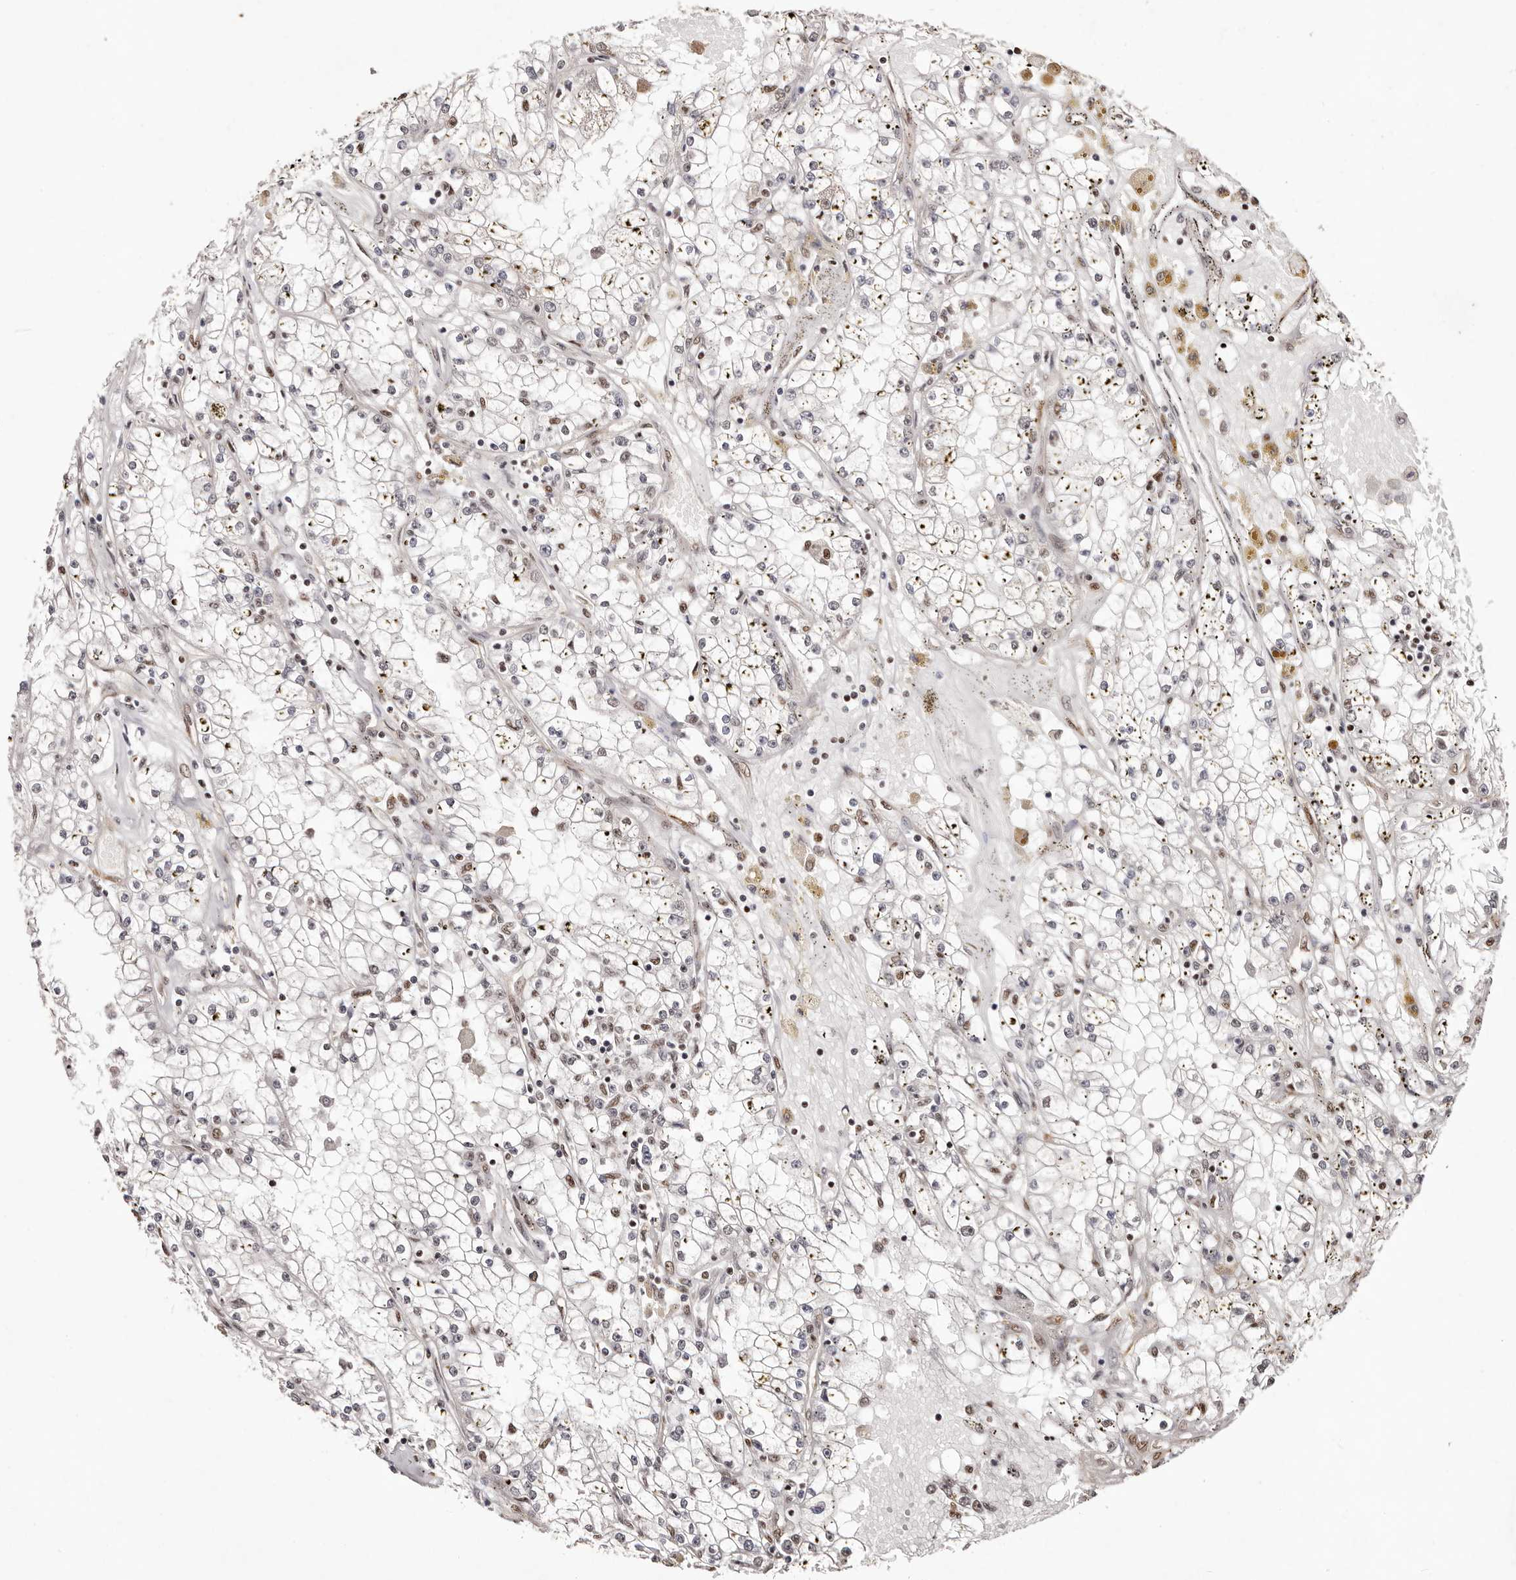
{"staining": {"intensity": "moderate", "quantity": "25%-75%", "location": "nuclear"}, "tissue": "renal cancer", "cell_type": "Tumor cells", "image_type": "cancer", "snomed": [{"axis": "morphology", "description": "Adenocarcinoma, NOS"}, {"axis": "topography", "description": "Kidney"}], "caption": "This photomicrograph reveals immunohistochemistry (IHC) staining of human renal cancer, with medium moderate nuclear positivity in approximately 25%-75% of tumor cells.", "gene": "BICRAL", "patient": {"sex": "male", "age": 56}}